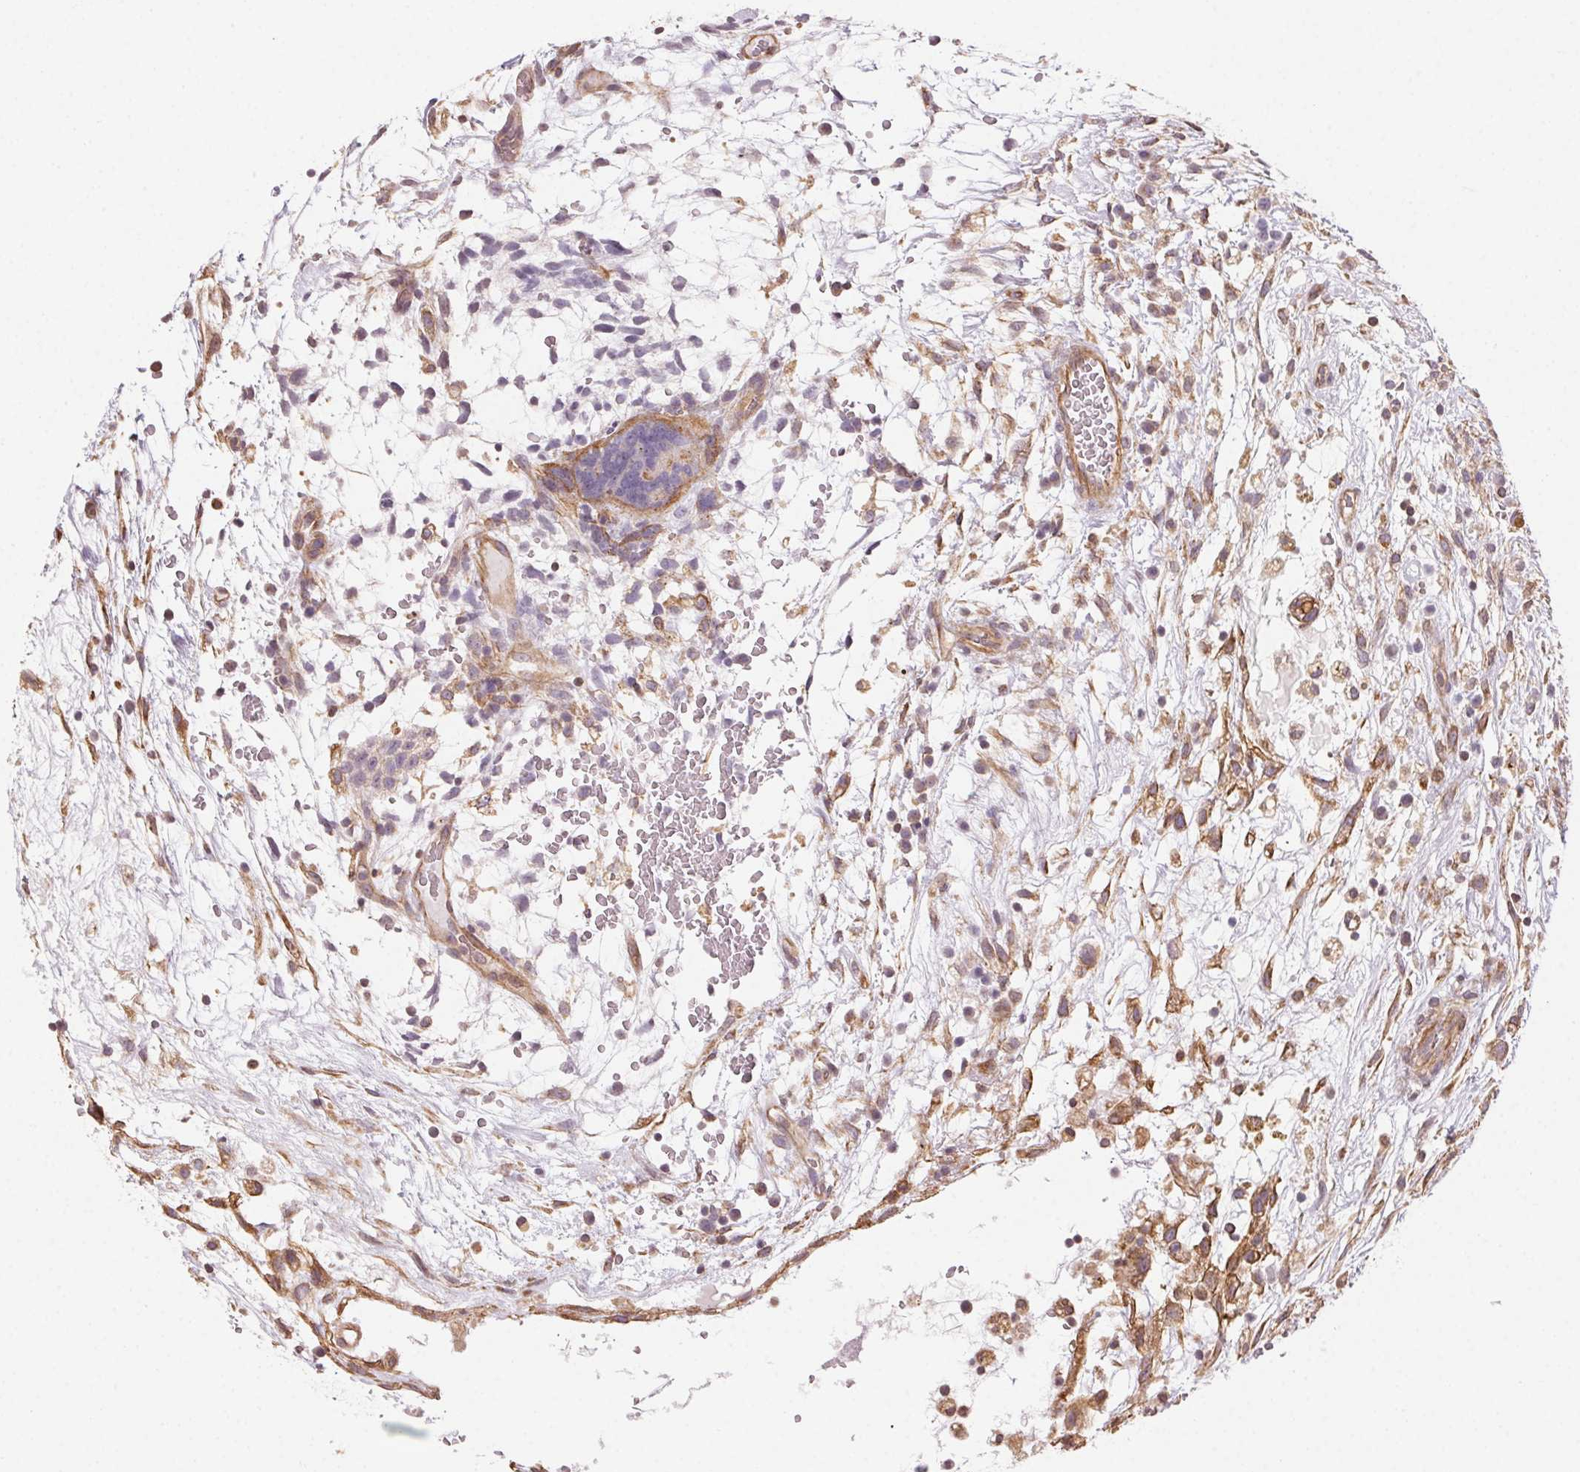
{"staining": {"intensity": "negative", "quantity": "none", "location": "none"}, "tissue": "testis cancer", "cell_type": "Tumor cells", "image_type": "cancer", "snomed": [{"axis": "morphology", "description": "Normal tissue, NOS"}, {"axis": "morphology", "description": "Carcinoma, Embryonal, NOS"}, {"axis": "topography", "description": "Testis"}], "caption": "There is no significant staining in tumor cells of testis cancer.", "gene": "PLA2G4F", "patient": {"sex": "male", "age": 32}}